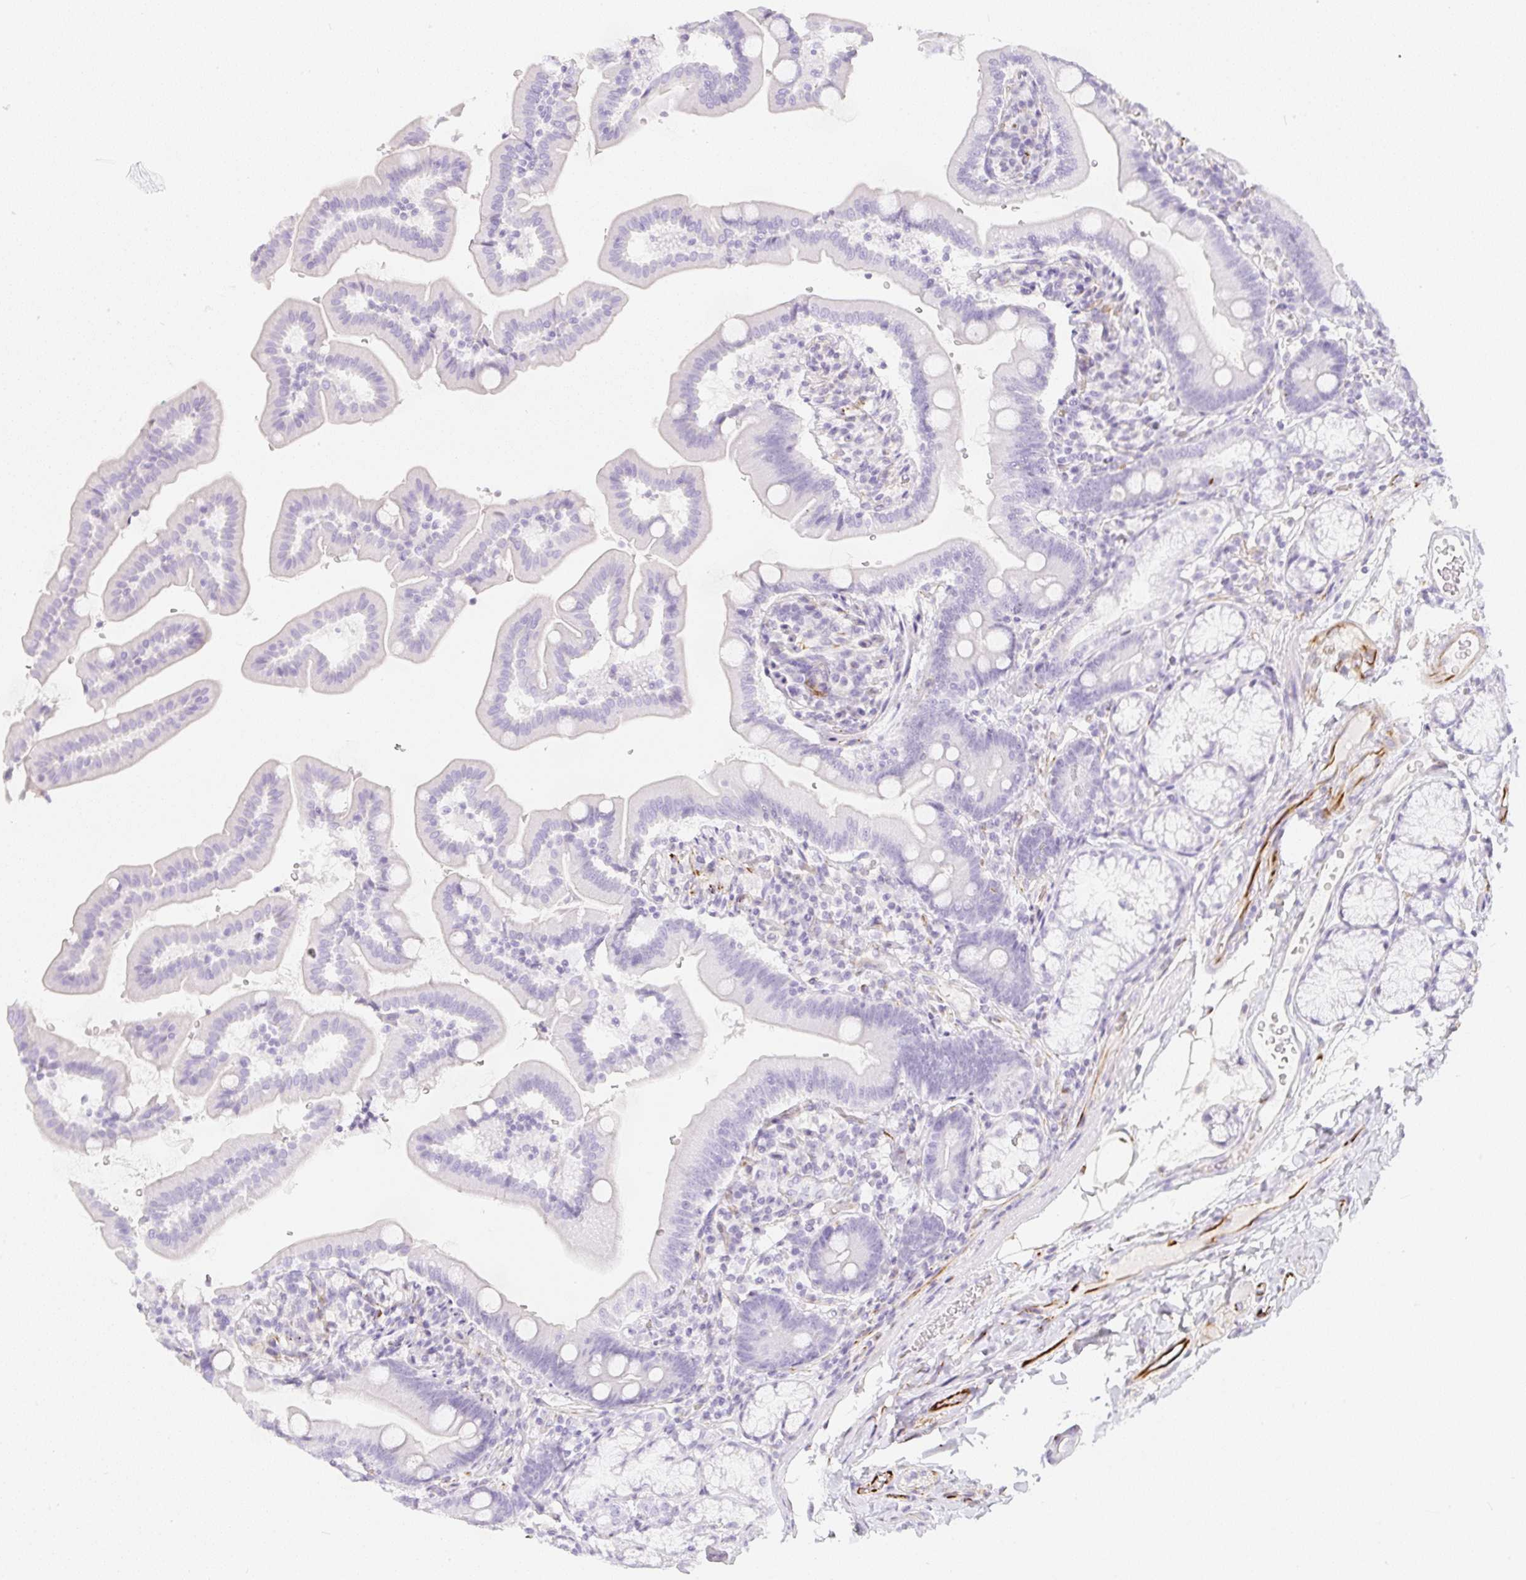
{"staining": {"intensity": "negative", "quantity": "none", "location": "none"}, "tissue": "duodenum", "cell_type": "Glandular cells", "image_type": "normal", "snomed": [{"axis": "morphology", "description": "Normal tissue, NOS"}, {"axis": "topography", "description": "Duodenum"}], "caption": "Photomicrograph shows no significant protein positivity in glandular cells of unremarkable duodenum.", "gene": "ZNF689", "patient": {"sex": "female", "age": 67}}